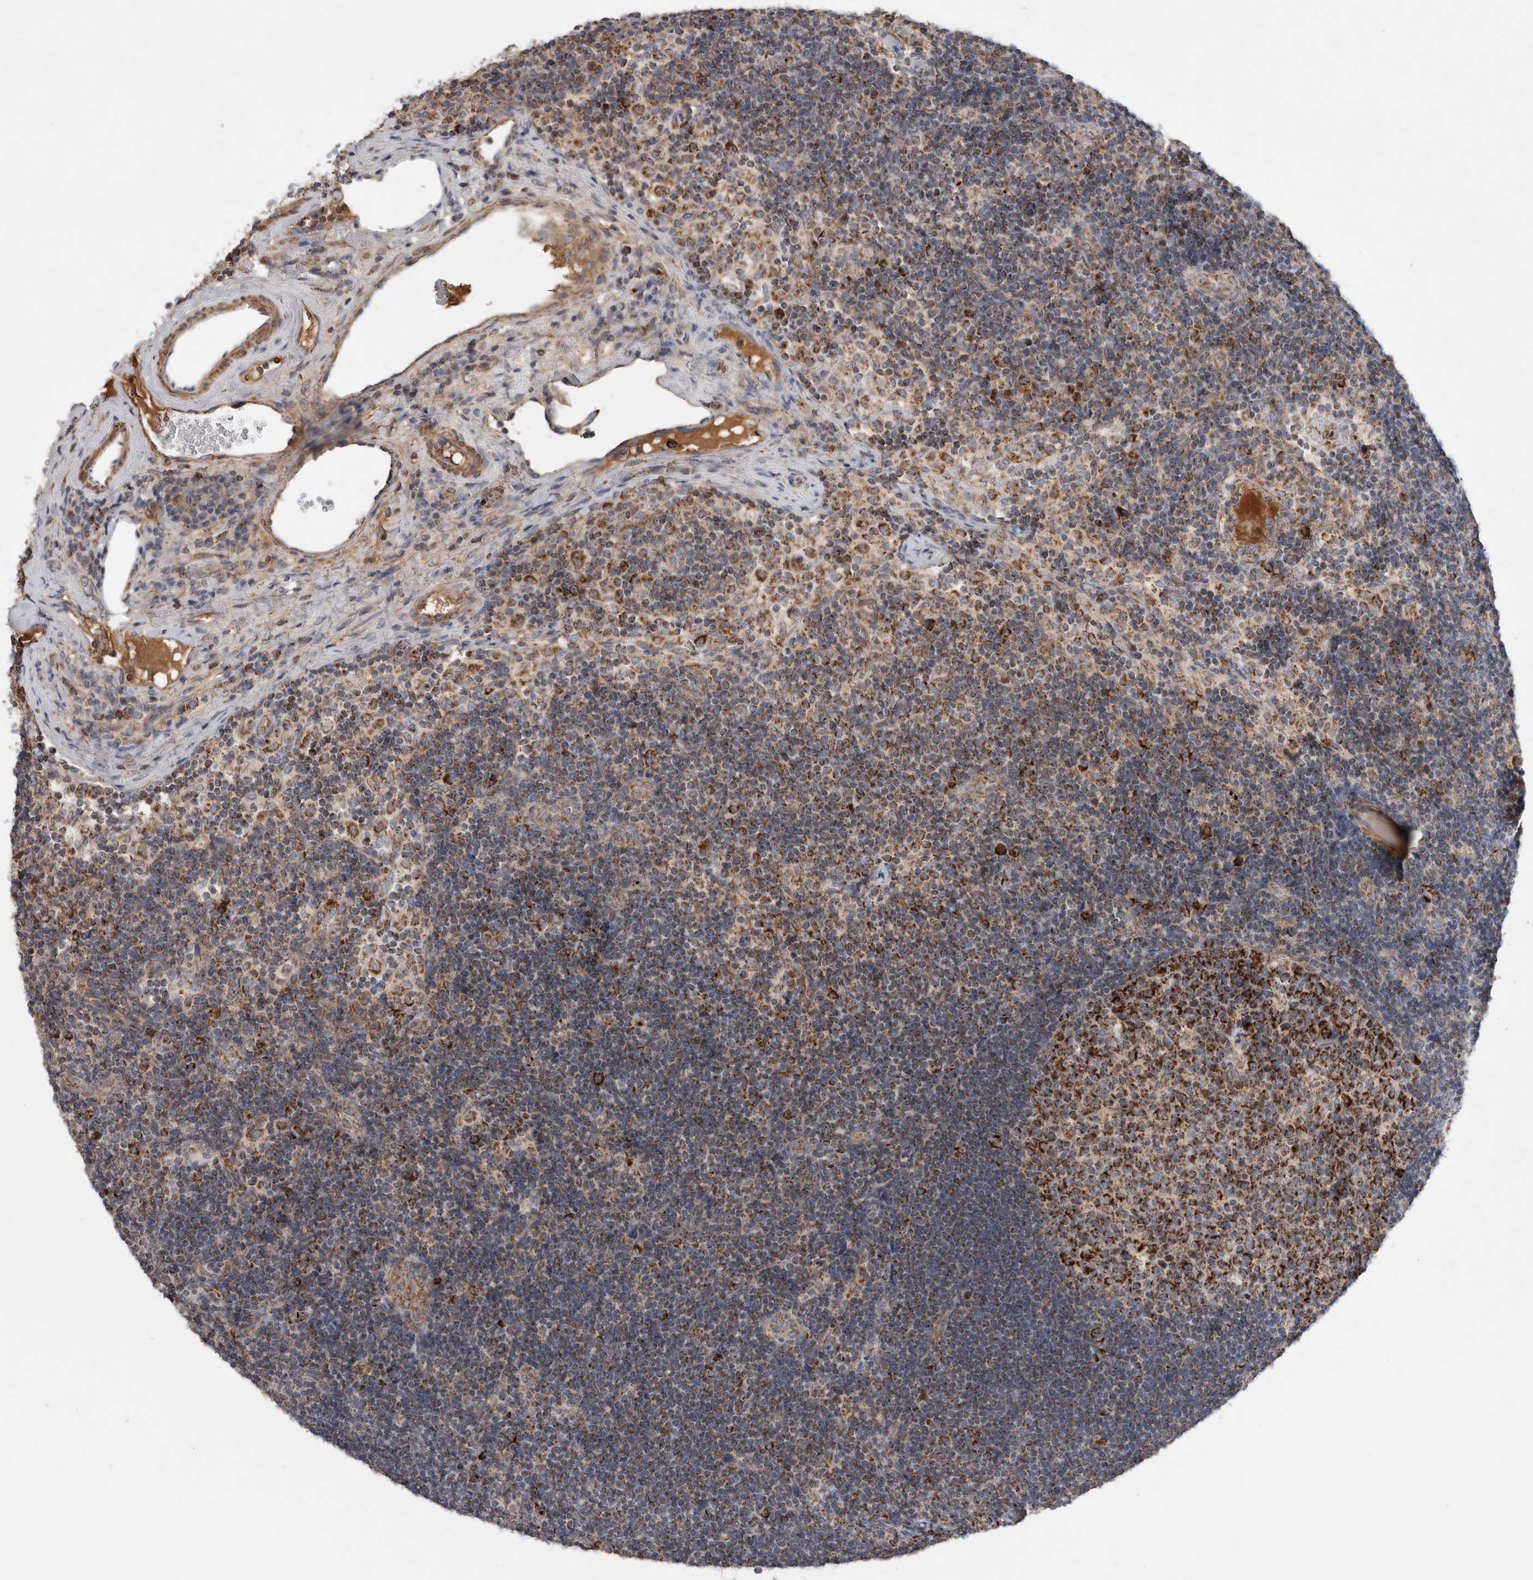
{"staining": {"intensity": "strong", "quantity": ">75%", "location": "cytoplasmic/membranous"}, "tissue": "lymph node", "cell_type": "Germinal center cells", "image_type": "normal", "snomed": [{"axis": "morphology", "description": "Normal tissue, NOS"}, {"axis": "topography", "description": "Lymph node"}], "caption": "Immunohistochemistry (IHC) (DAB) staining of unremarkable human lymph node reveals strong cytoplasmic/membranous protein staining in approximately >75% of germinal center cells.", "gene": "MRPS28", "patient": {"sex": "female", "age": 22}}